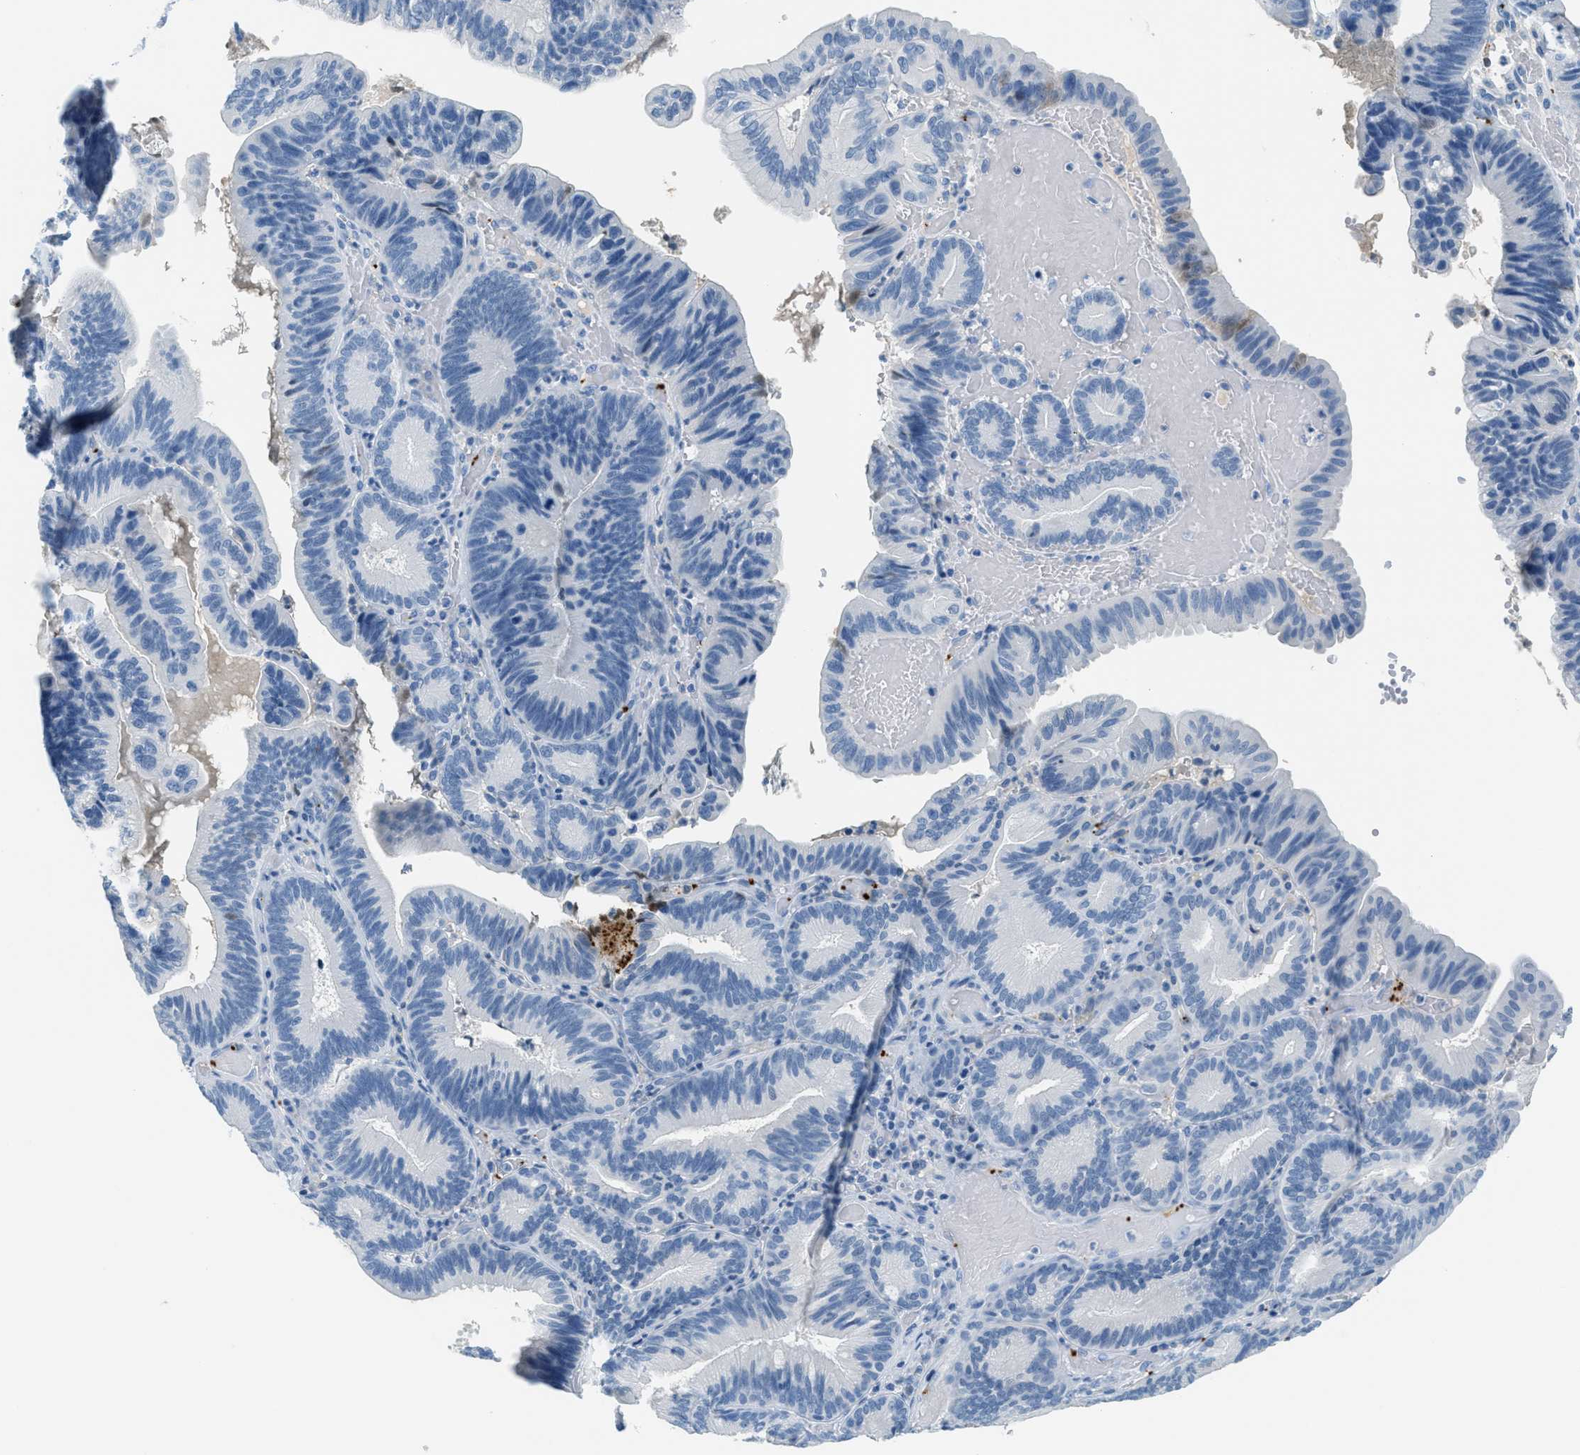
{"staining": {"intensity": "negative", "quantity": "none", "location": "none"}, "tissue": "pancreatic cancer", "cell_type": "Tumor cells", "image_type": "cancer", "snomed": [{"axis": "morphology", "description": "Adenocarcinoma, NOS"}, {"axis": "topography", "description": "Pancreas"}], "caption": "High power microscopy histopathology image of an immunohistochemistry image of adenocarcinoma (pancreatic), revealing no significant expression in tumor cells. Nuclei are stained in blue.", "gene": "PPBP", "patient": {"sex": "male", "age": 82}}